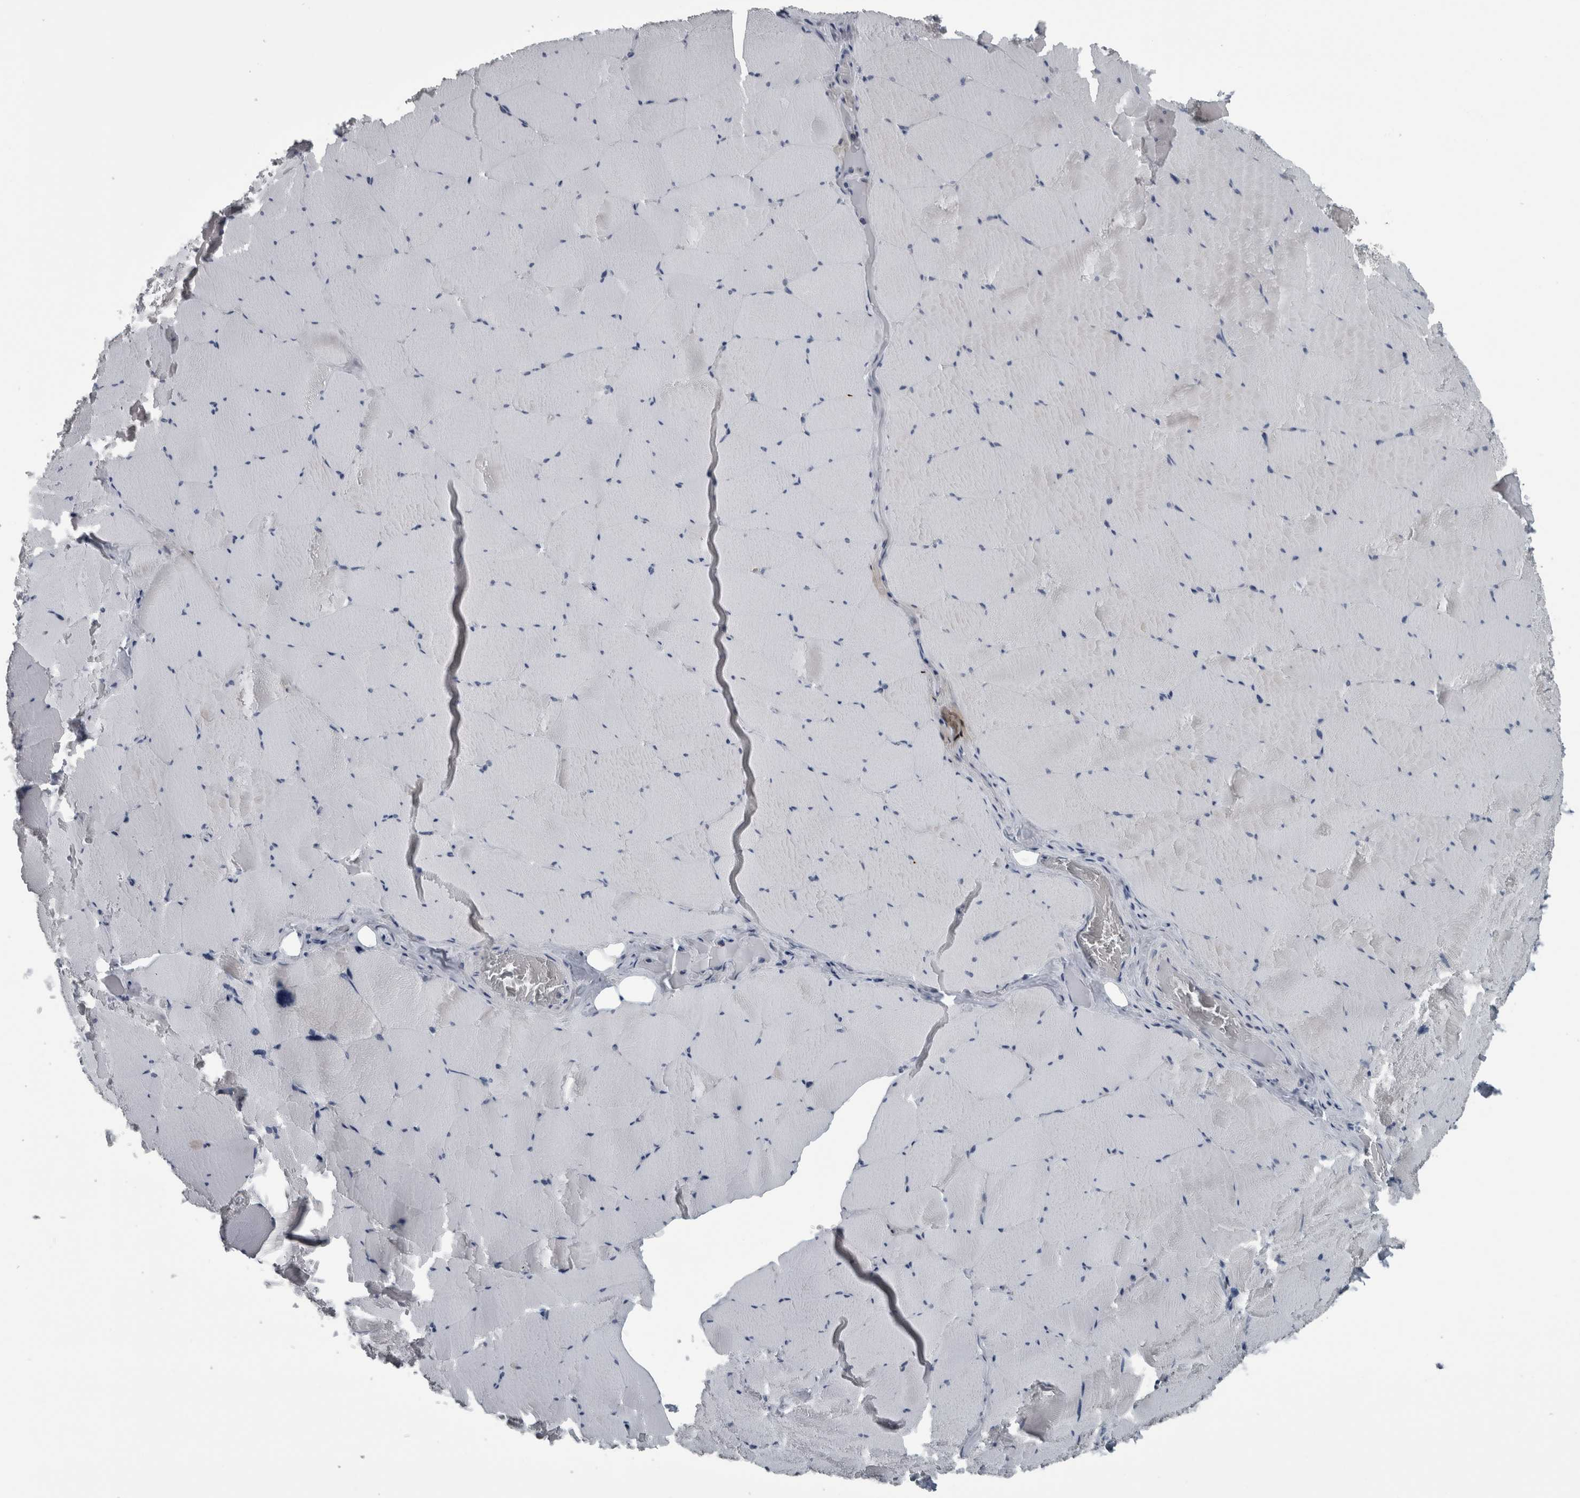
{"staining": {"intensity": "negative", "quantity": "none", "location": "none"}, "tissue": "skeletal muscle", "cell_type": "Myocytes", "image_type": "normal", "snomed": [{"axis": "morphology", "description": "Normal tissue, NOS"}, {"axis": "topography", "description": "Skeletal muscle"}], "caption": "Myocytes are negative for brown protein staining in benign skeletal muscle. (Stains: DAB (3,3'-diaminobenzidine) IHC with hematoxylin counter stain, Microscopy: brightfield microscopy at high magnification).", "gene": "KRT20", "patient": {"sex": "male", "age": 62}}